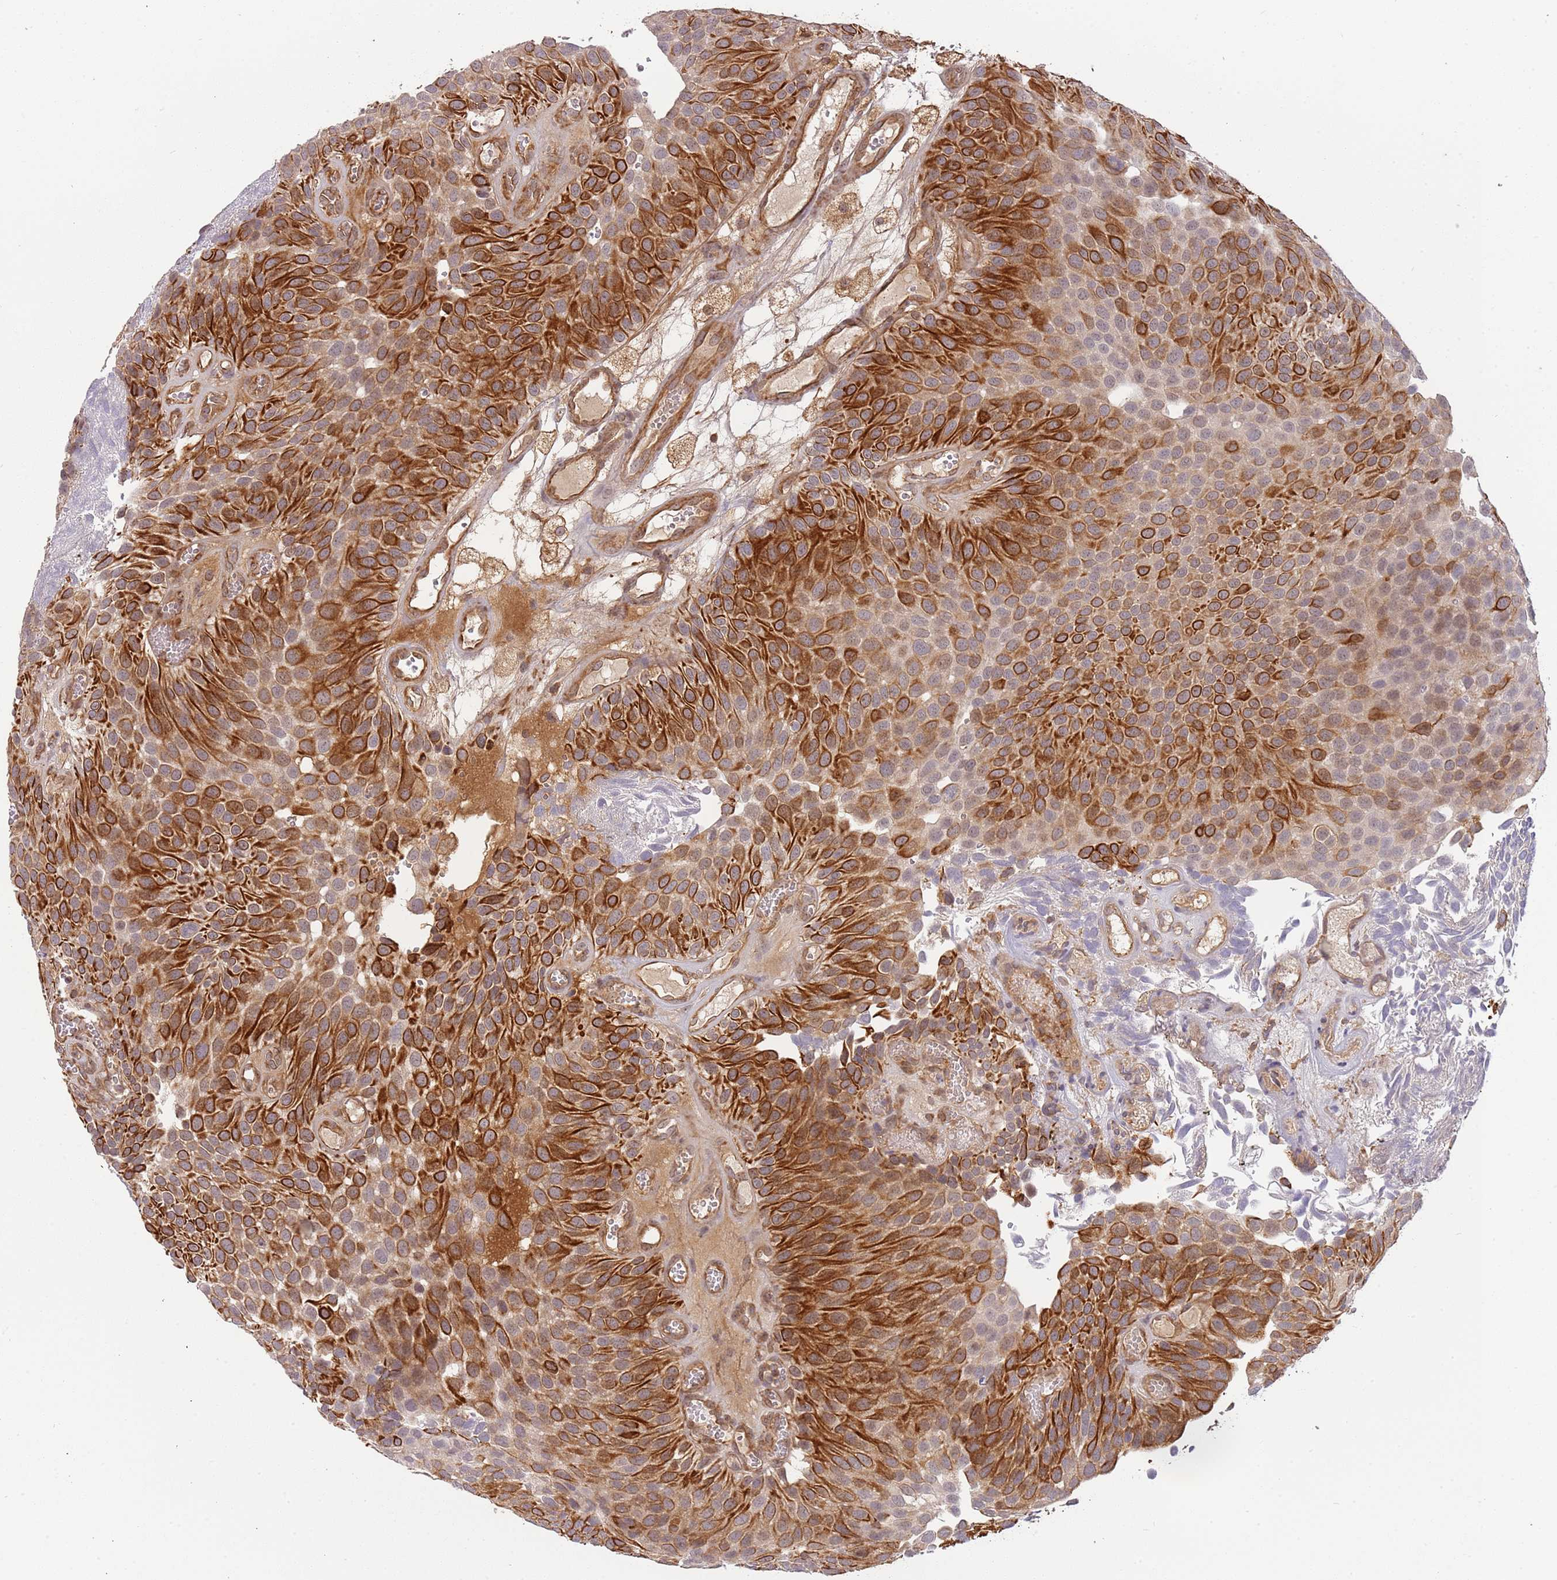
{"staining": {"intensity": "strong", "quantity": ">75%", "location": "cytoplasmic/membranous,nuclear"}, "tissue": "urothelial cancer", "cell_type": "Tumor cells", "image_type": "cancer", "snomed": [{"axis": "morphology", "description": "Urothelial carcinoma, Low grade"}, {"axis": "topography", "description": "Urinary bladder"}], "caption": "The photomicrograph demonstrates staining of urothelial cancer, revealing strong cytoplasmic/membranous and nuclear protein staining (brown color) within tumor cells. (brown staining indicates protein expression, while blue staining denotes nuclei).", "gene": "SURF2", "patient": {"sex": "male", "age": 89}}